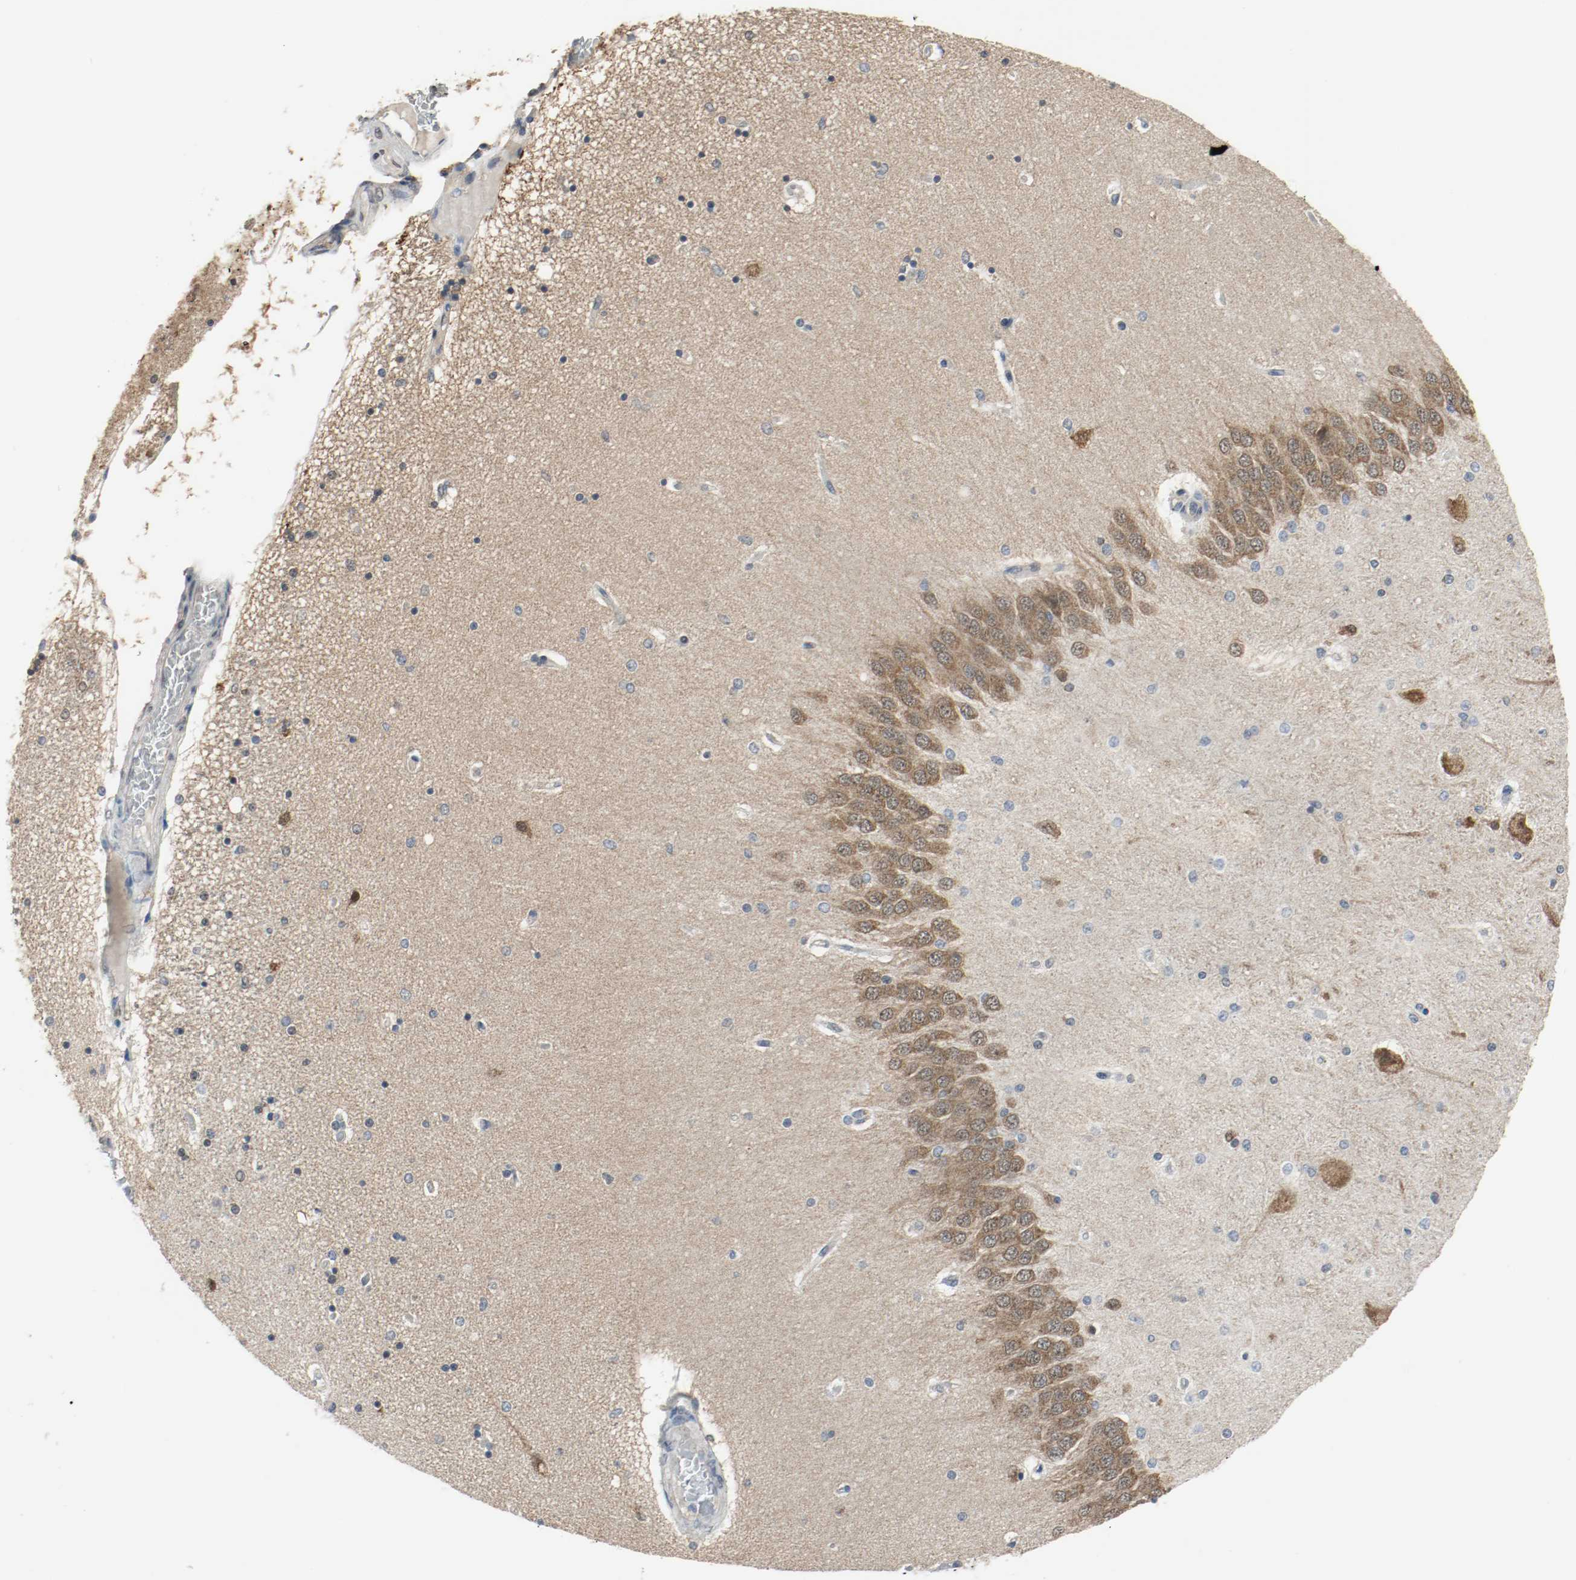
{"staining": {"intensity": "weak", "quantity": "25%-75%", "location": "cytoplasmic/membranous,nuclear"}, "tissue": "hippocampus", "cell_type": "Glial cells", "image_type": "normal", "snomed": [{"axis": "morphology", "description": "Normal tissue, NOS"}, {"axis": "topography", "description": "Hippocampus"}], "caption": "Immunohistochemistry staining of benign hippocampus, which exhibits low levels of weak cytoplasmic/membranous,nuclear staining in about 25%-75% of glial cells indicating weak cytoplasmic/membranous,nuclear protein expression. The staining was performed using DAB (3,3'-diaminobenzidine) (brown) for protein detection and nuclei were counterstained in hematoxylin (blue).", "gene": "PPME1", "patient": {"sex": "female", "age": 54}}